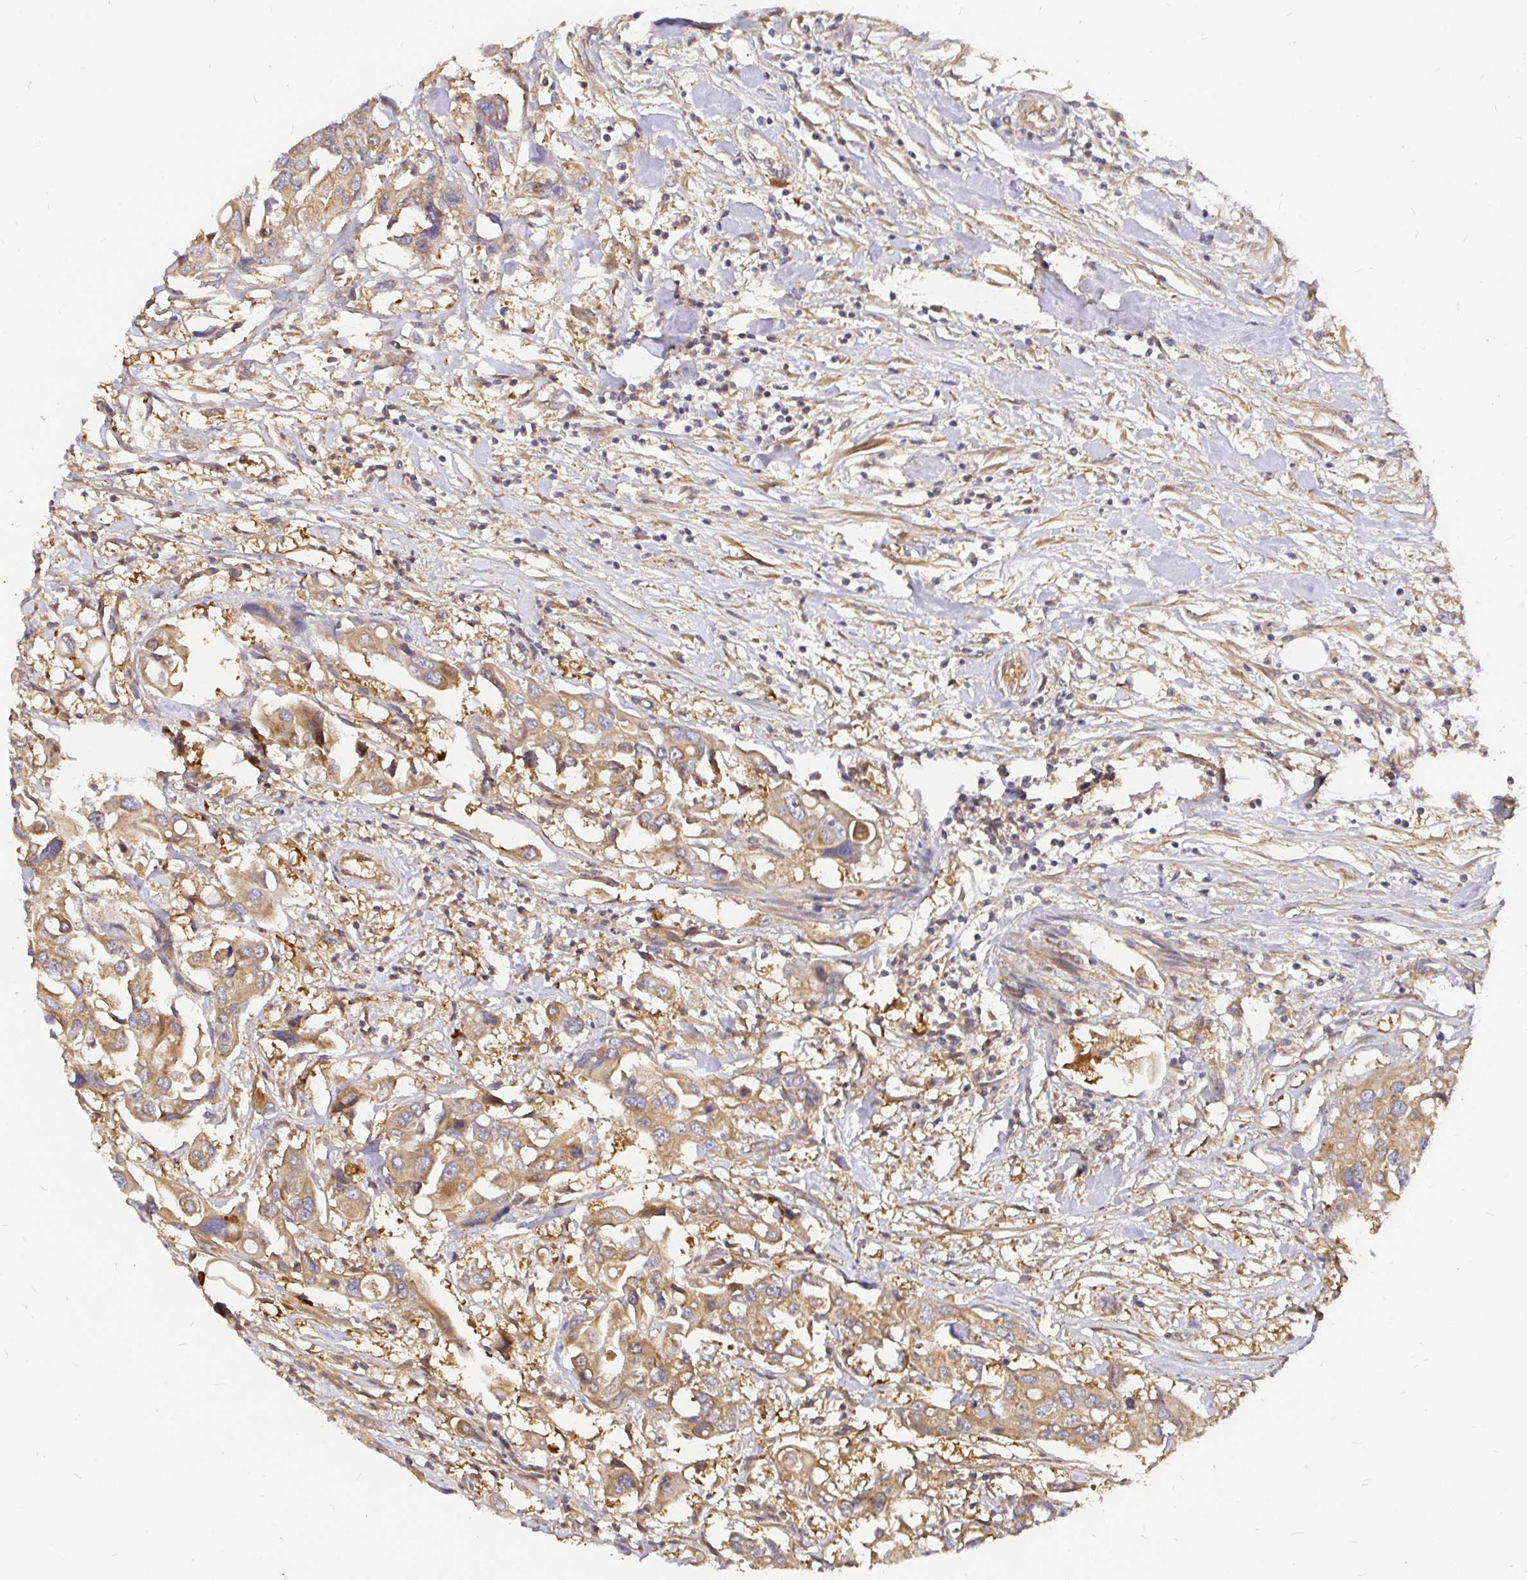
{"staining": {"intensity": "moderate", "quantity": ">75%", "location": "cytoplasmic/membranous"}, "tissue": "colorectal cancer", "cell_type": "Tumor cells", "image_type": "cancer", "snomed": [{"axis": "morphology", "description": "Adenocarcinoma, NOS"}, {"axis": "topography", "description": "Colon"}], "caption": "IHC micrograph of human colorectal adenocarcinoma stained for a protein (brown), which demonstrates medium levels of moderate cytoplasmic/membranous expression in about >75% of tumor cells.", "gene": "KIF5B", "patient": {"sex": "male", "age": 77}}